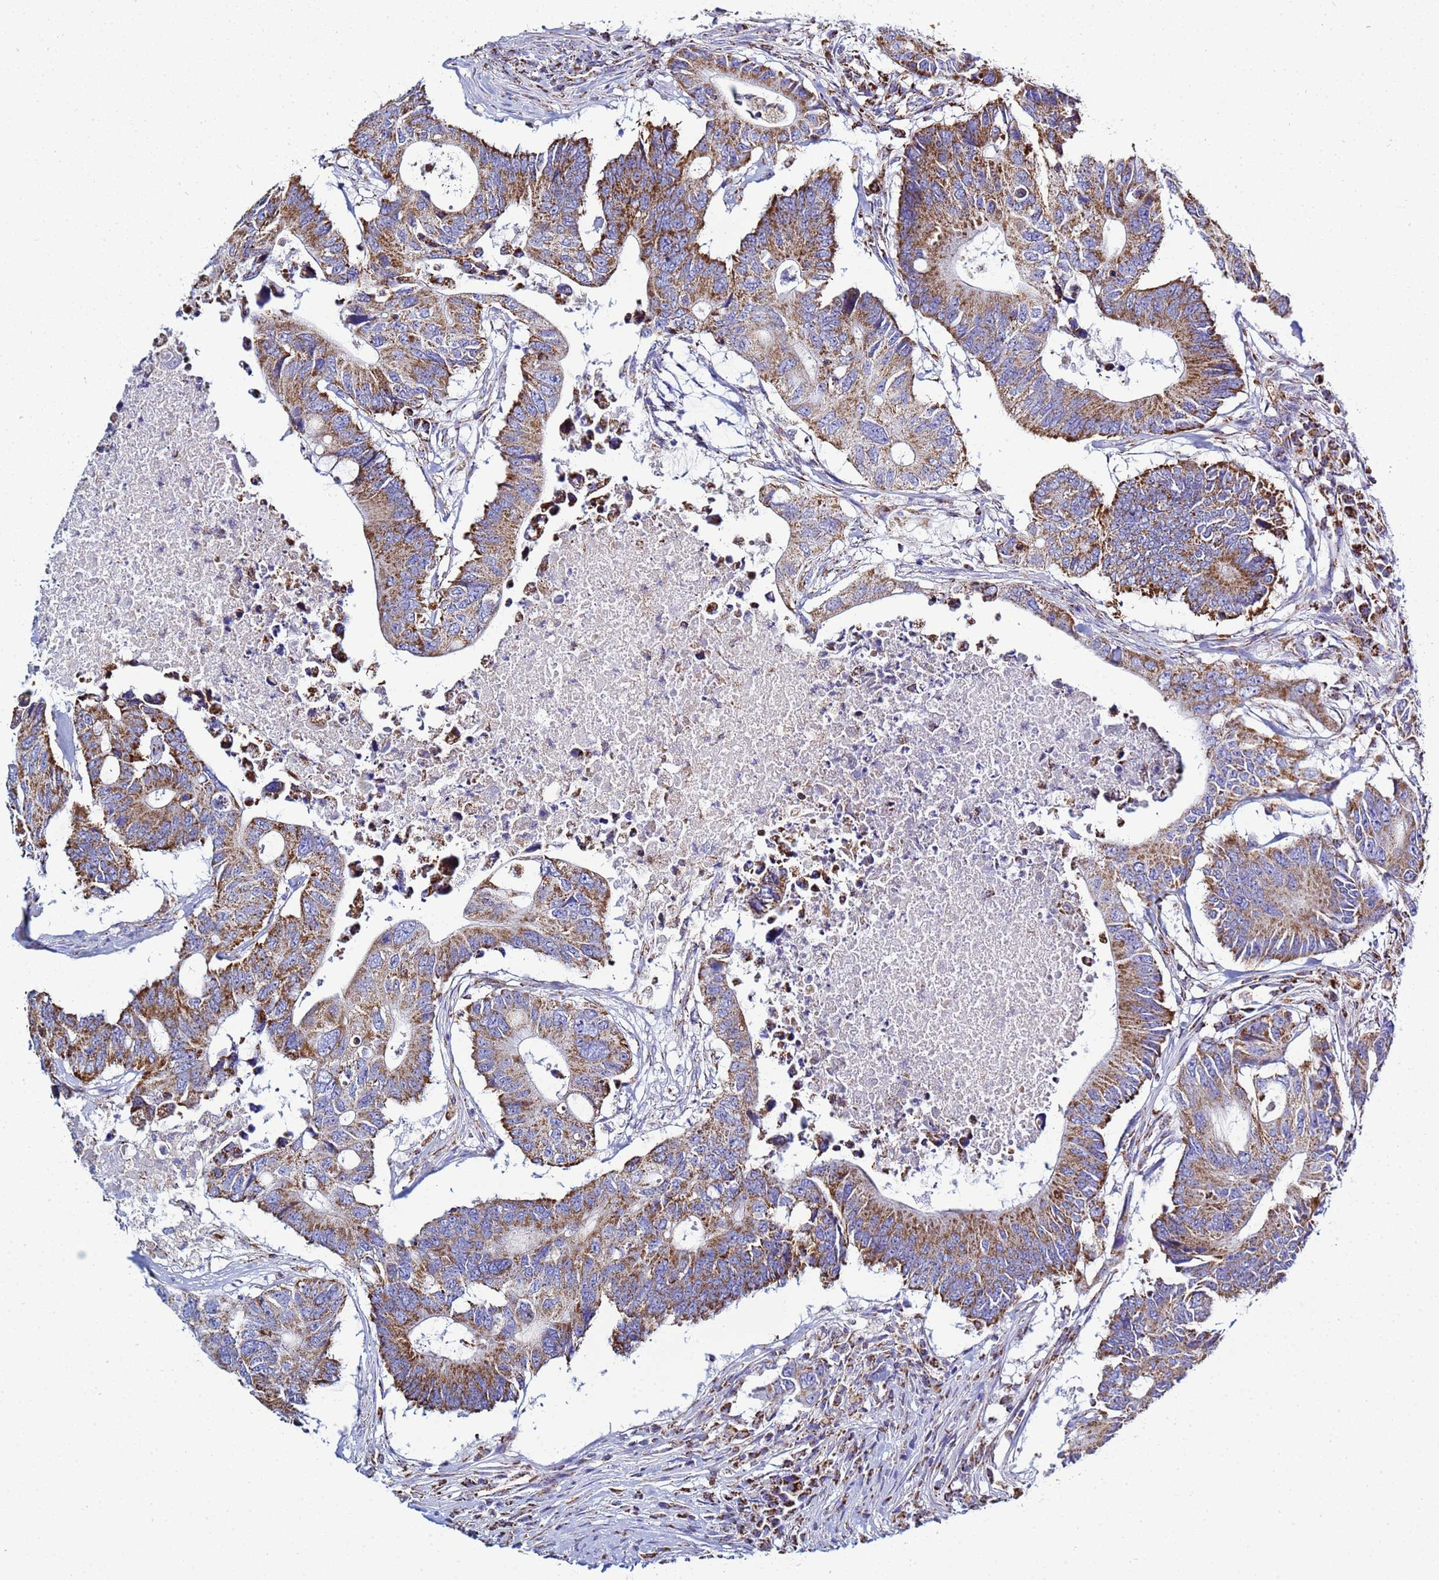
{"staining": {"intensity": "moderate", "quantity": ">75%", "location": "cytoplasmic/membranous"}, "tissue": "colorectal cancer", "cell_type": "Tumor cells", "image_type": "cancer", "snomed": [{"axis": "morphology", "description": "Adenocarcinoma, NOS"}, {"axis": "topography", "description": "Colon"}], "caption": "Tumor cells demonstrate moderate cytoplasmic/membranous positivity in about >75% of cells in adenocarcinoma (colorectal). Immunohistochemistry stains the protein of interest in brown and the nuclei are stained blue.", "gene": "COQ4", "patient": {"sex": "male", "age": 71}}